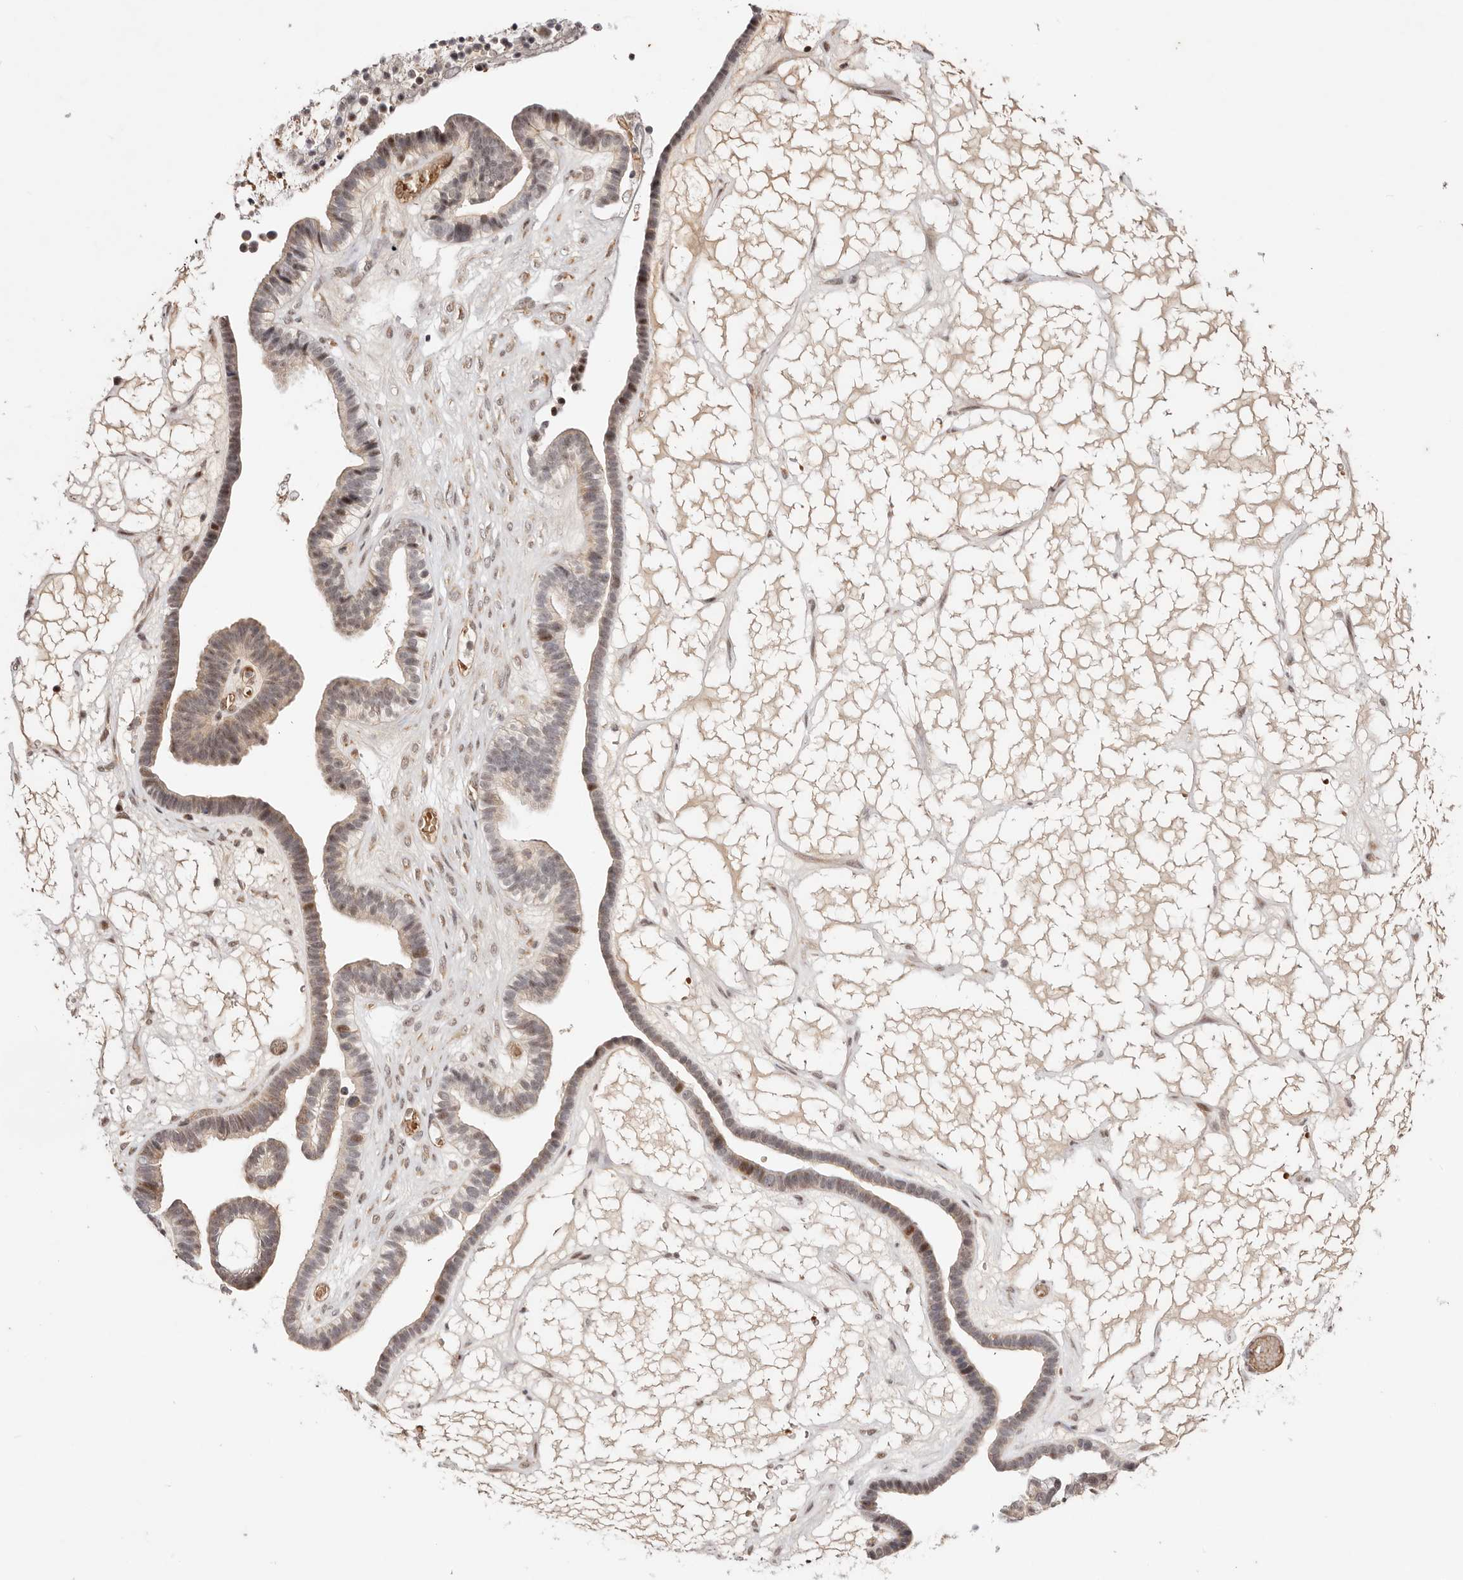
{"staining": {"intensity": "moderate", "quantity": "<25%", "location": "nuclear"}, "tissue": "ovarian cancer", "cell_type": "Tumor cells", "image_type": "cancer", "snomed": [{"axis": "morphology", "description": "Cystadenocarcinoma, serous, NOS"}, {"axis": "topography", "description": "Ovary"}], "caption": "Immunohistochemical staining of human ovarian cancer demonstrates moderate nuclear protein expression in about <25% of tumor cells. (Stains: DAB (3,3'-diaminobenzidine) in brown, nuclei in blue, Microscopy: brightfield microscopy at high magnification).", "gene": "WRN", "patient": {"sex": "female", "age": 56}}